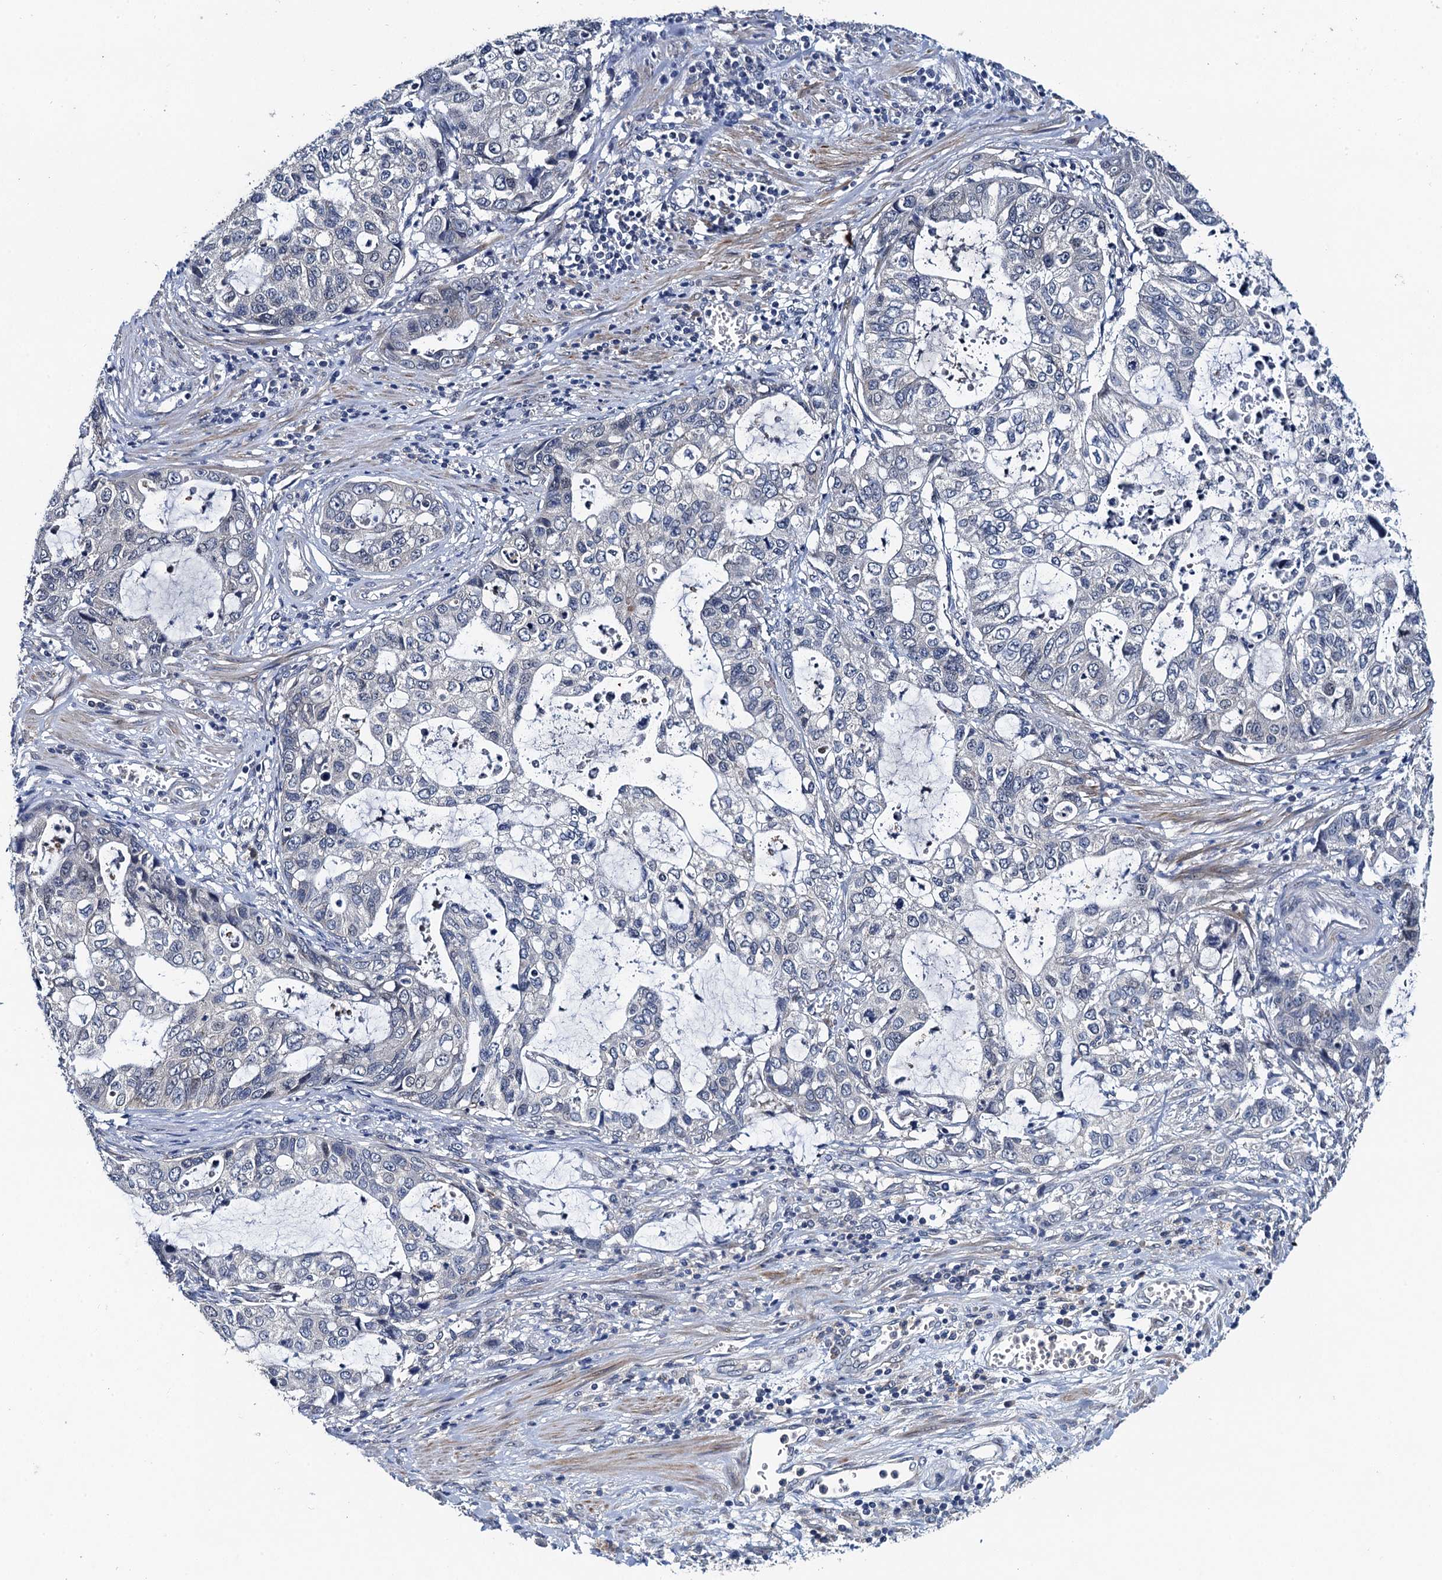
{"staining": {"intensity": "negative", "quantity": "none", "location": "none"}, "tissue": "stomach cancer", "cell_type": "Tumor cells", "image_type": "cancer", "snomed": [{"axis": "morphology", "description": "Adenocarcinoma, NOS"}, {"axis": "topography", "description": "Stomach, upper"}], "caption": "Histopathology image shows no protein positivity in tumor cells of stomach adenocarcinoma tissue.", "gene": "TMEM39B", "patient": {"sex": "female", "age": 52}}